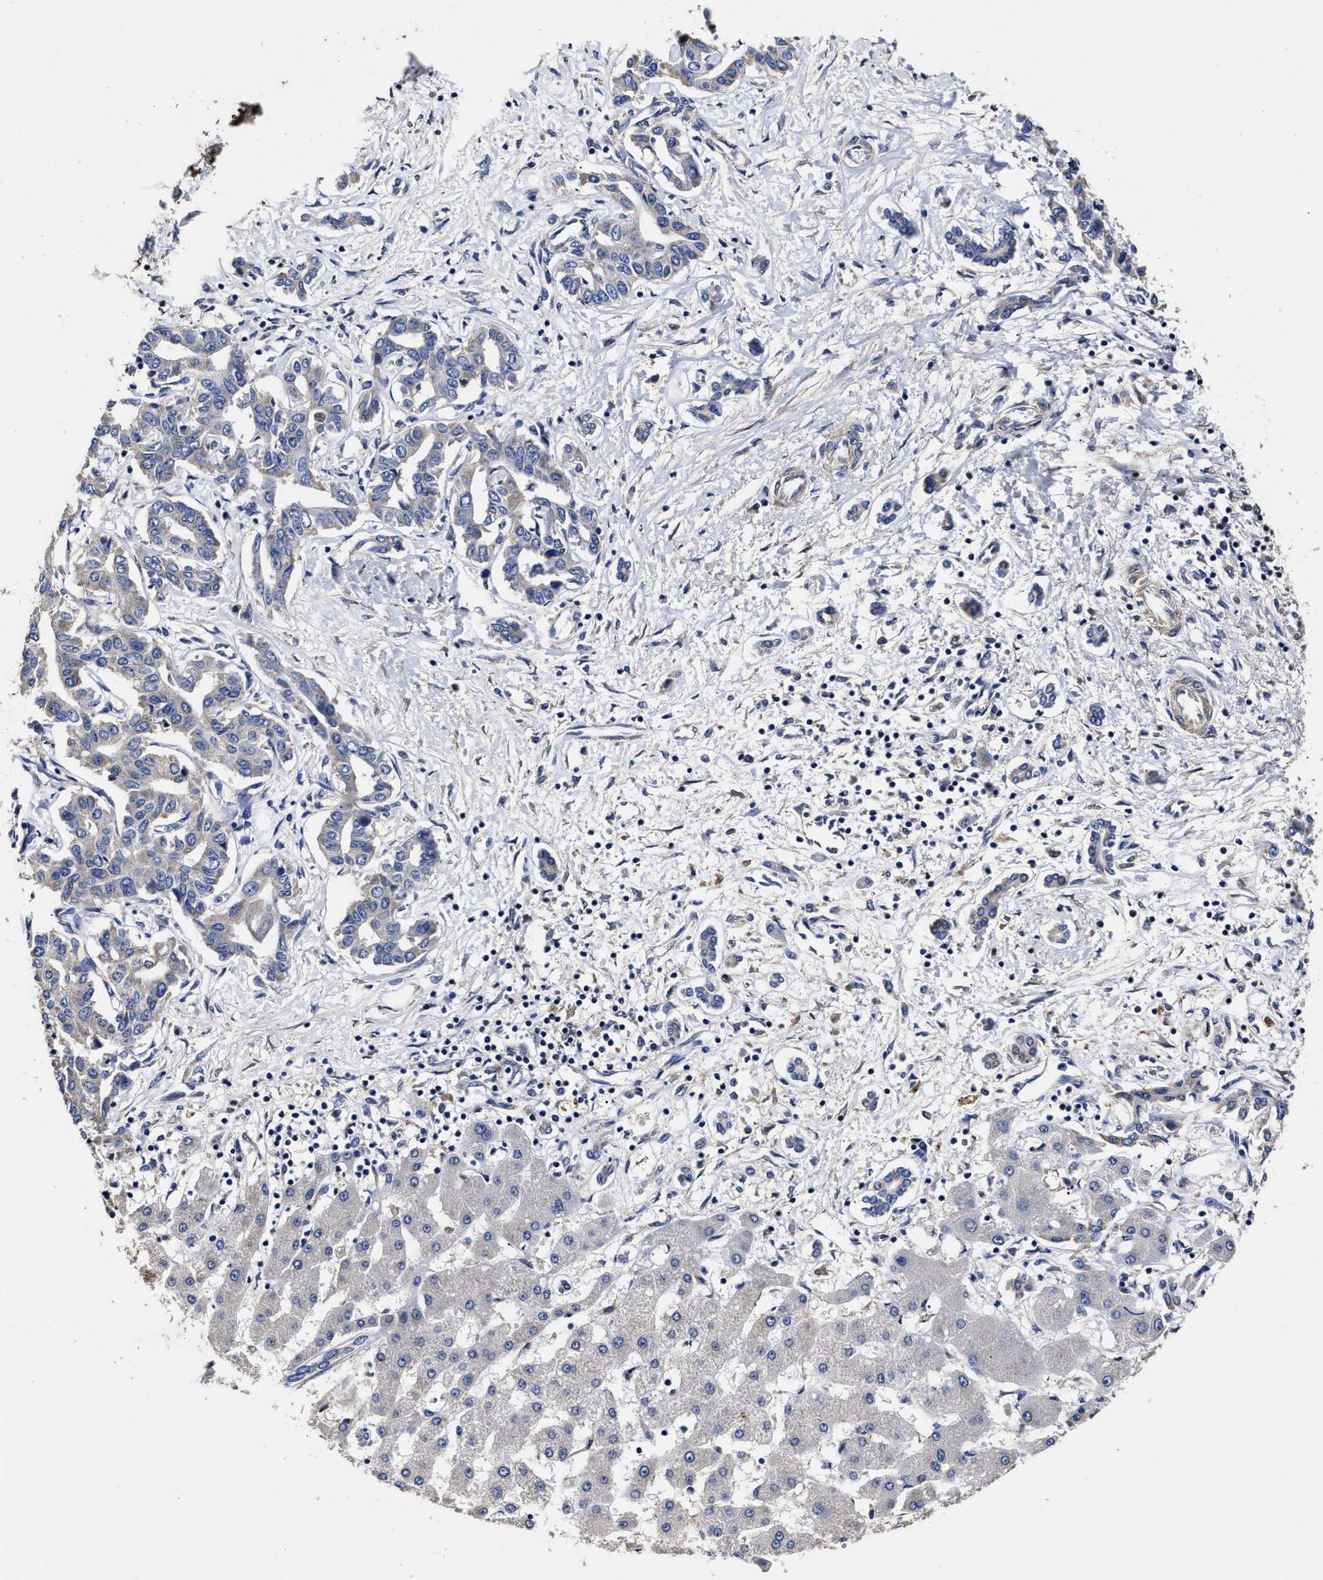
{"staining": {"intensity": "negative", "quantity": "none", "location": "none"}, "tissue": "liver cancer", "cell_type": "Tumor cells", "image_type": "cancer", "snomed": [{"axis": "morphology", "description": "Cholangiocarcinoma"}, {"axis": "topography", "description": "Liver"}], "caption": "IHC of liver cancer exhibits no staining in tumor cells.", "gene": "AVEN", "patient": {"sex": "male", "age": 59}}